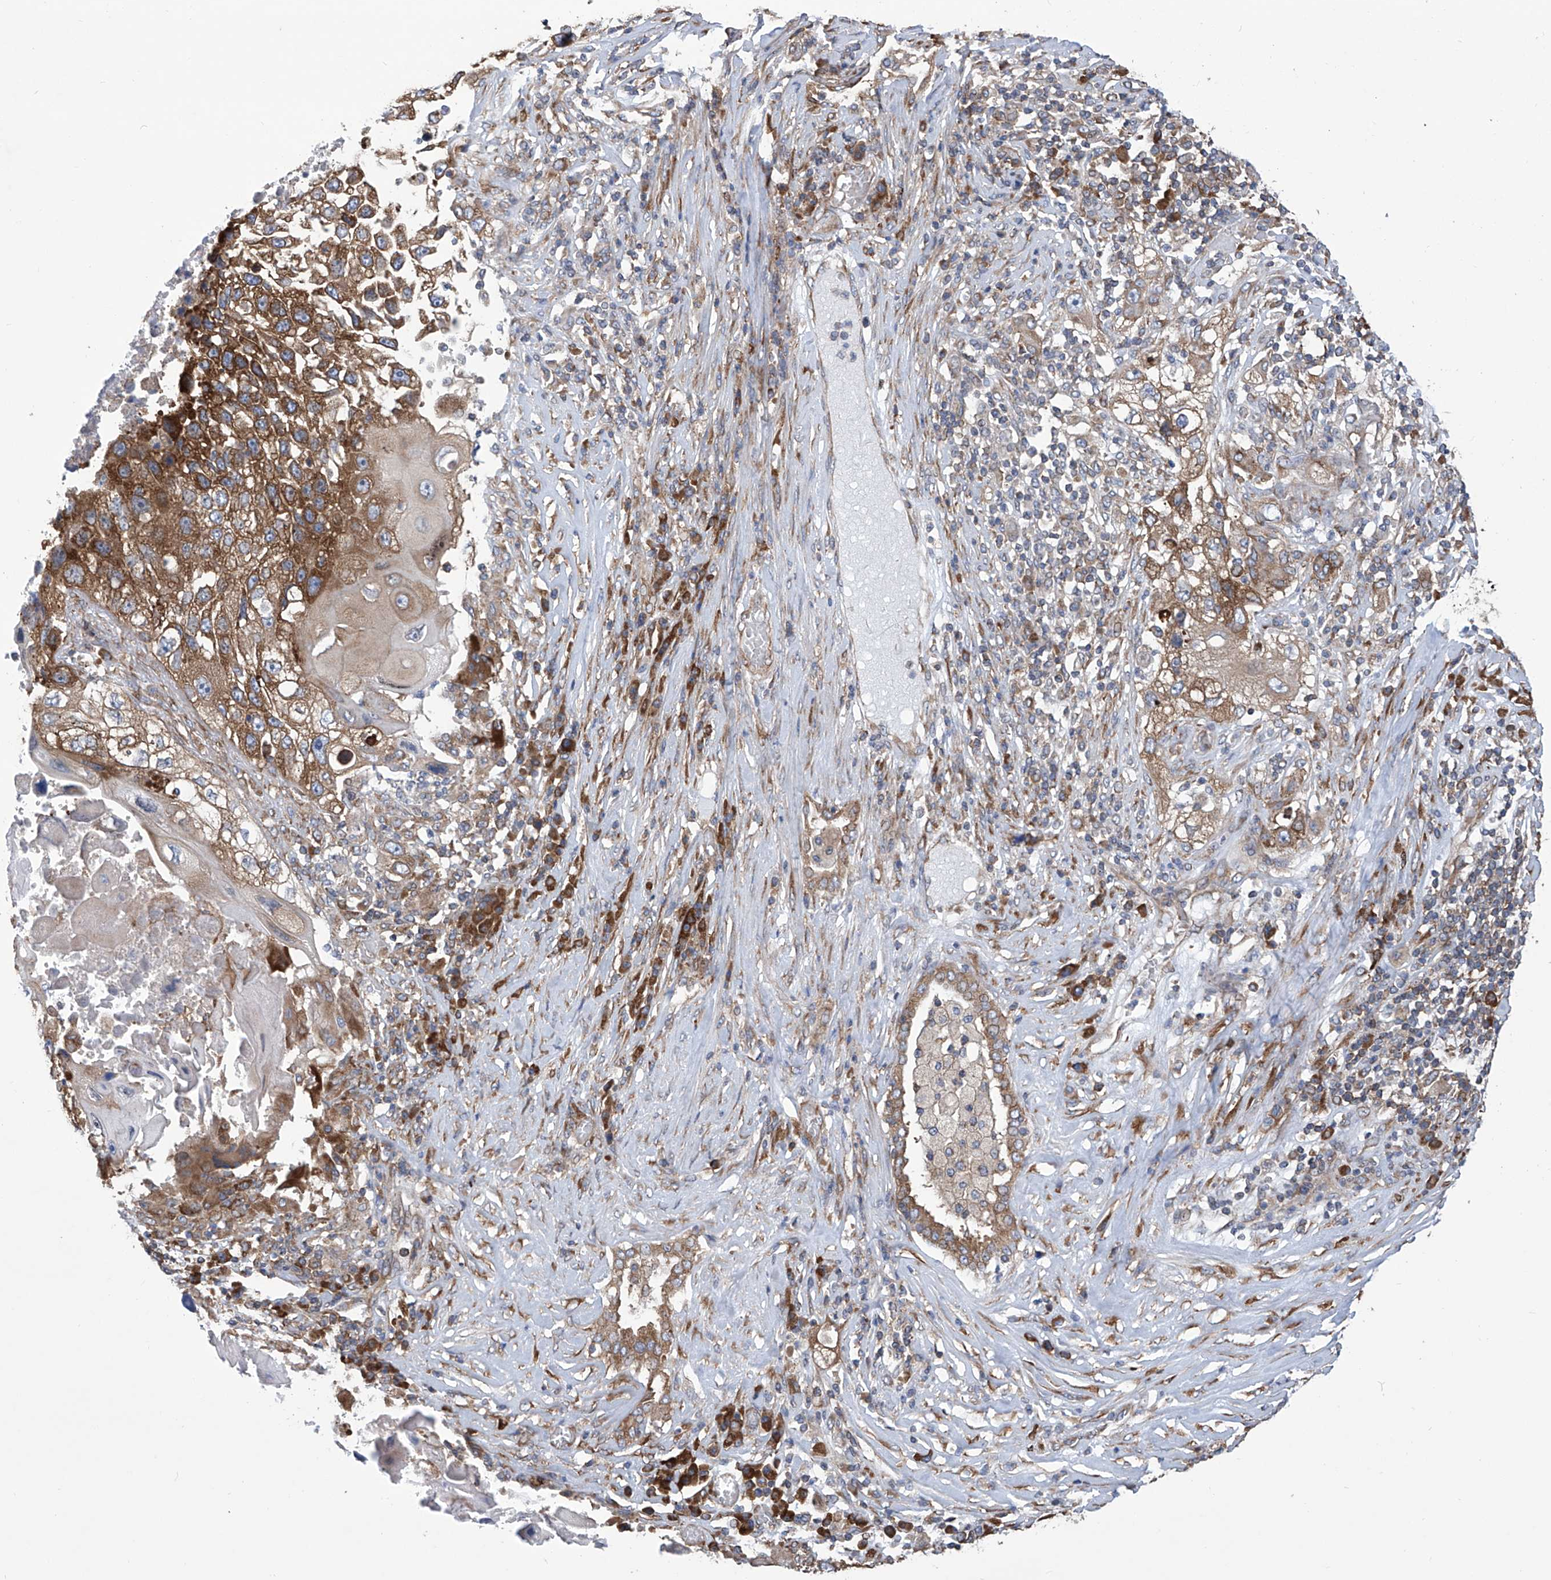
{"staining": {"intensity": "strong", "quantity": ">75%", "location": "cytoplasmic/membranous"}, "tissue": "lung cancer", "cell_type": "Tumor cells", "image_type": "cancer", "snomed": [{"axis": "morphology", "description": "Squamous cell carcinoma, NOS"}, {"axis": "topography", "description": "Lung"}], "caption": "Protein analysis of squamous cell carcinoma (lung) tissue displays strong cytoplasmic/membranous positivity in approximately >75% of tumor cells. (DAB (3,3'-diaminobenzidine) IHC, brown staining for protein, blue staining for nuclei).", "gene": "SENP2", "patient": {"sex": "male", "age": 61}}